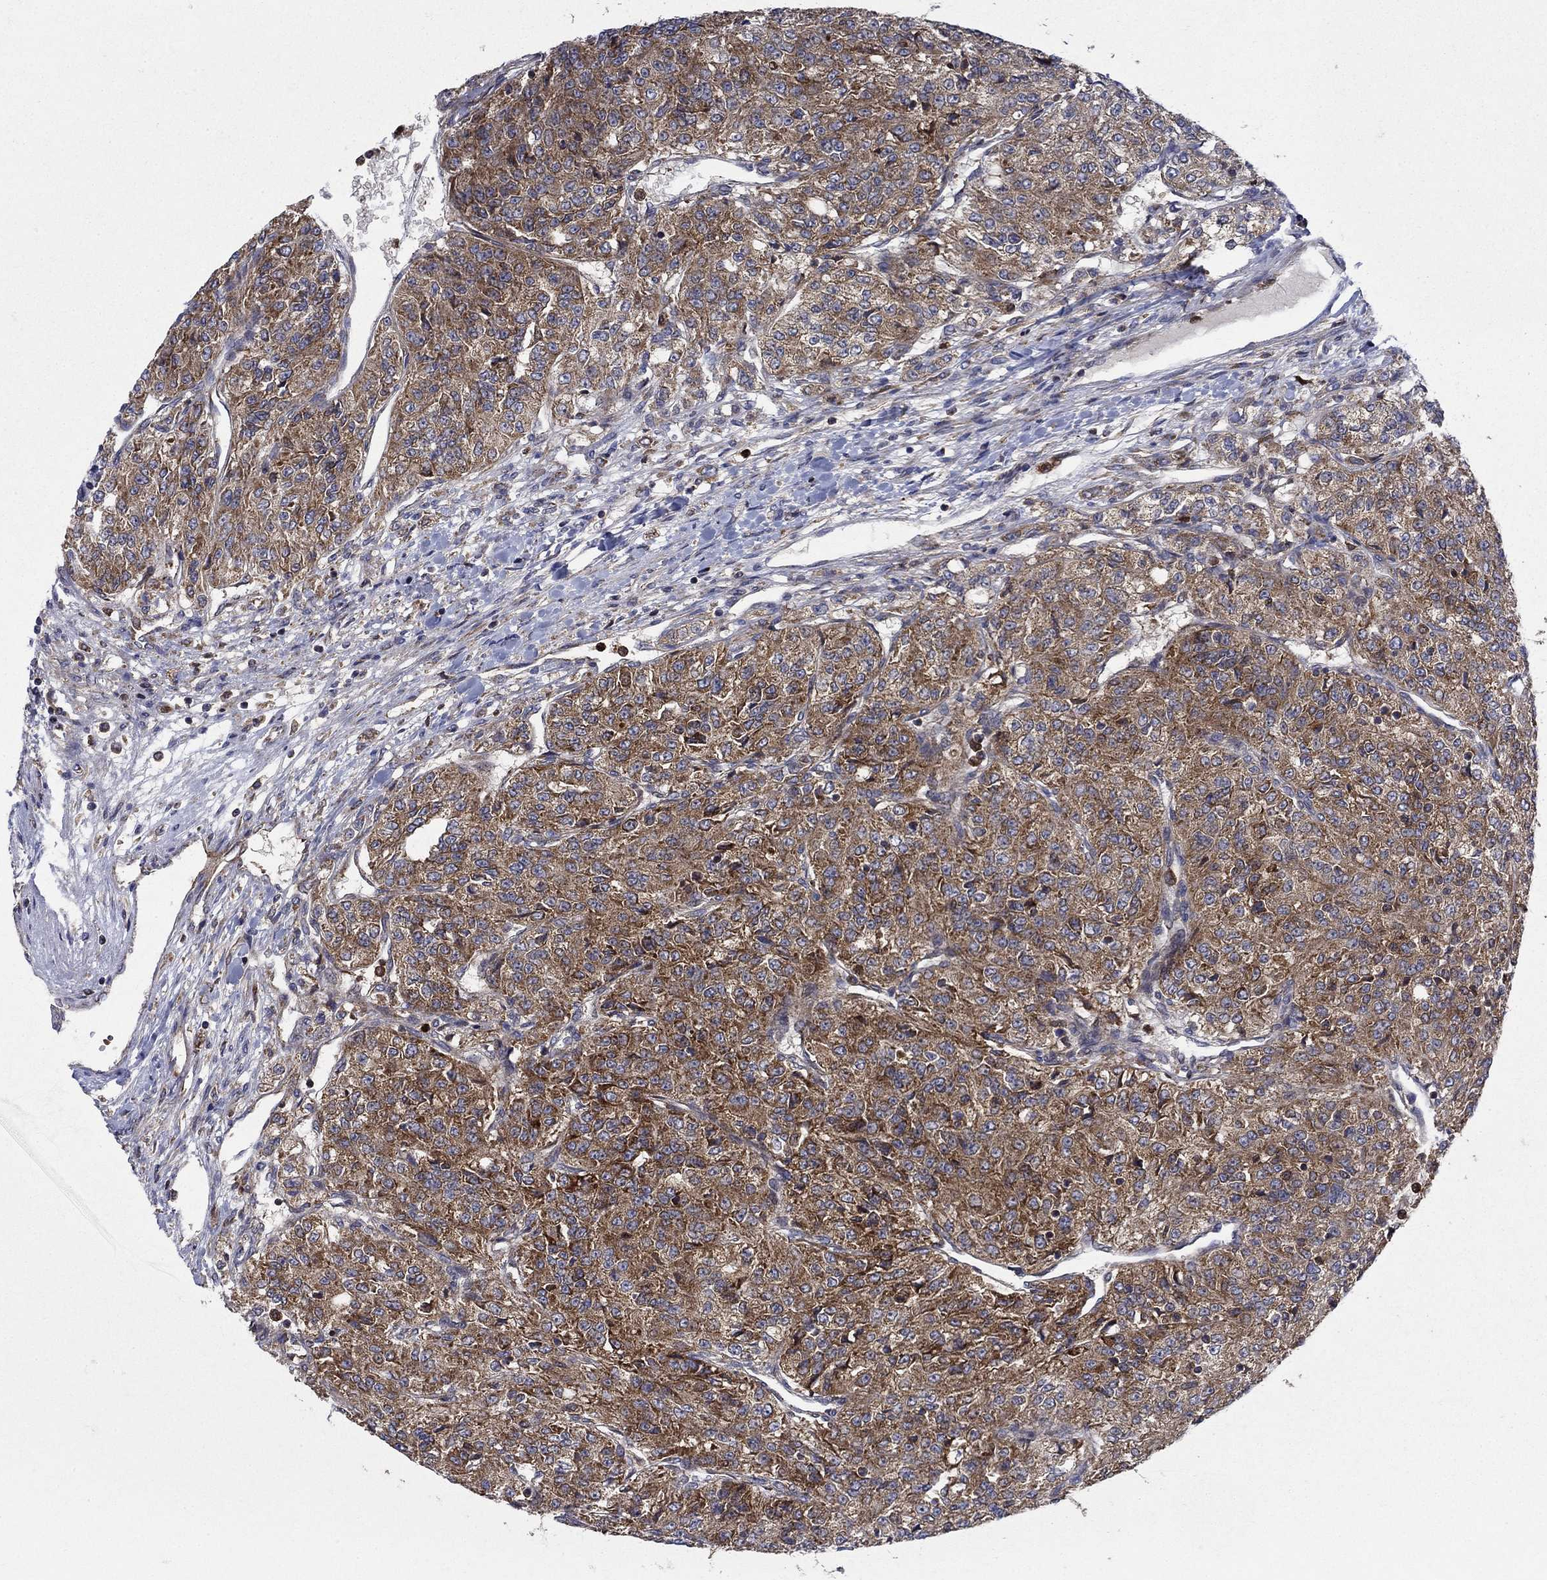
{"staining": {"intensity": "moderate", "quantity": ">75%", "location": "cytoplasmic/membranous"}, "tissue": "renal cancer", "cell_type": "Tumor cells", "image_type": "cancer", "snomed": [{"axis": "morphology", "description": "Adenocarcinoma, NOS"}, {"axis": "topography", "description": "Kidney"}], "caption": "The micrograph displays a brown stain indicating the presence of a protein in the cytoplasmic/membranous of tumor cells in renal adenocarcinoma.", "gene": "RNF19B", "patient": {"sex": "female", "age": 63}}